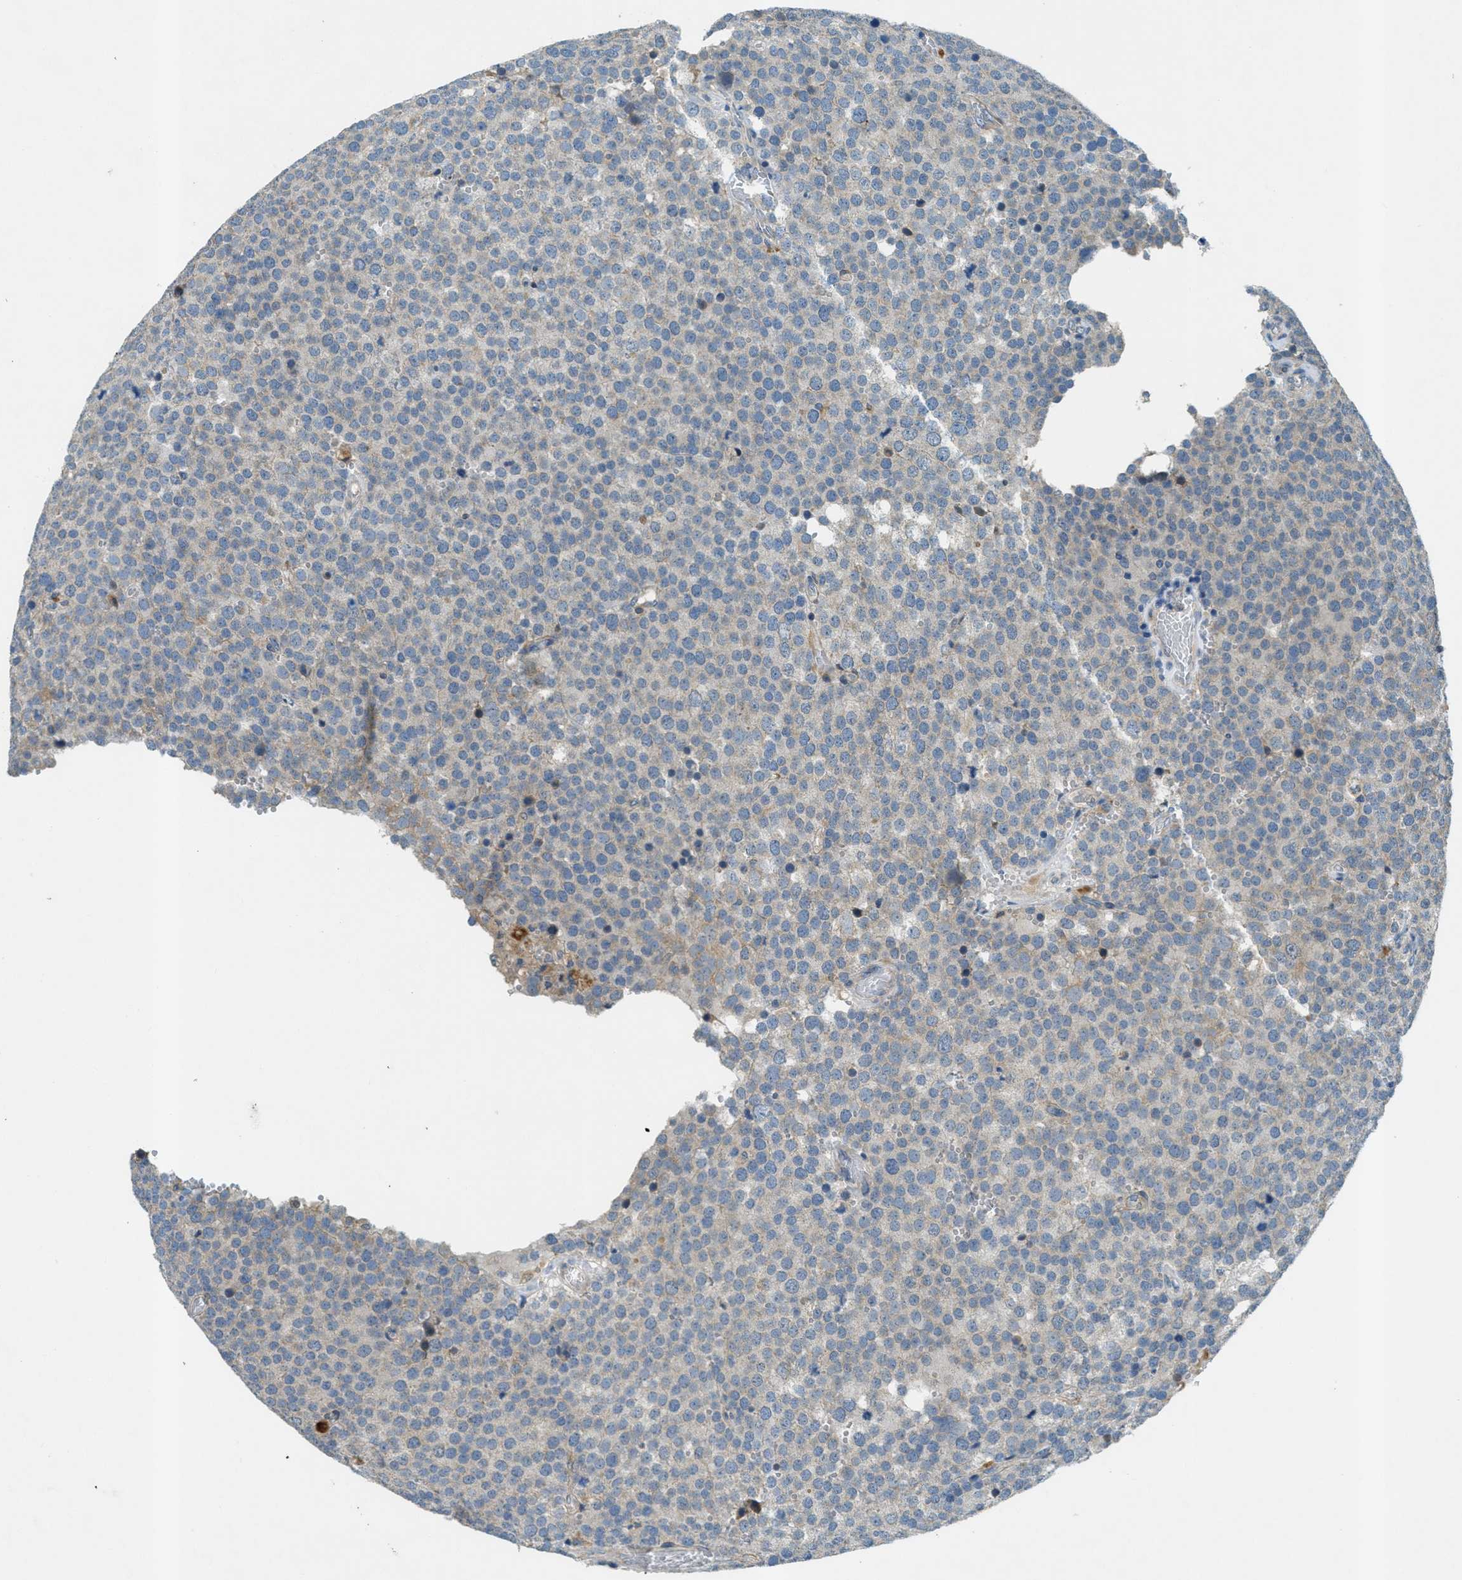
{"staining": {"intensity": "negative", "quantity": "none", "location": "none"}, "tissue": "testis cancer", "cell_type": "Tumor cells", "image_type": "cancer", "snomed": [{"axis": "morphology", "description": "Normal tissue, NOS"}, {"axis": "morphology", "description": "Seminoma, NOS"}, {"axis": "topography", "description": "Testis"}], "caption": "Testis seminoma was stained to show a protein in brown. There is no significant expression in tumor cells. (DAB IHC, high magnification).", "gene": "SNX14", "patient": {"sex": "male", "age": 71}}